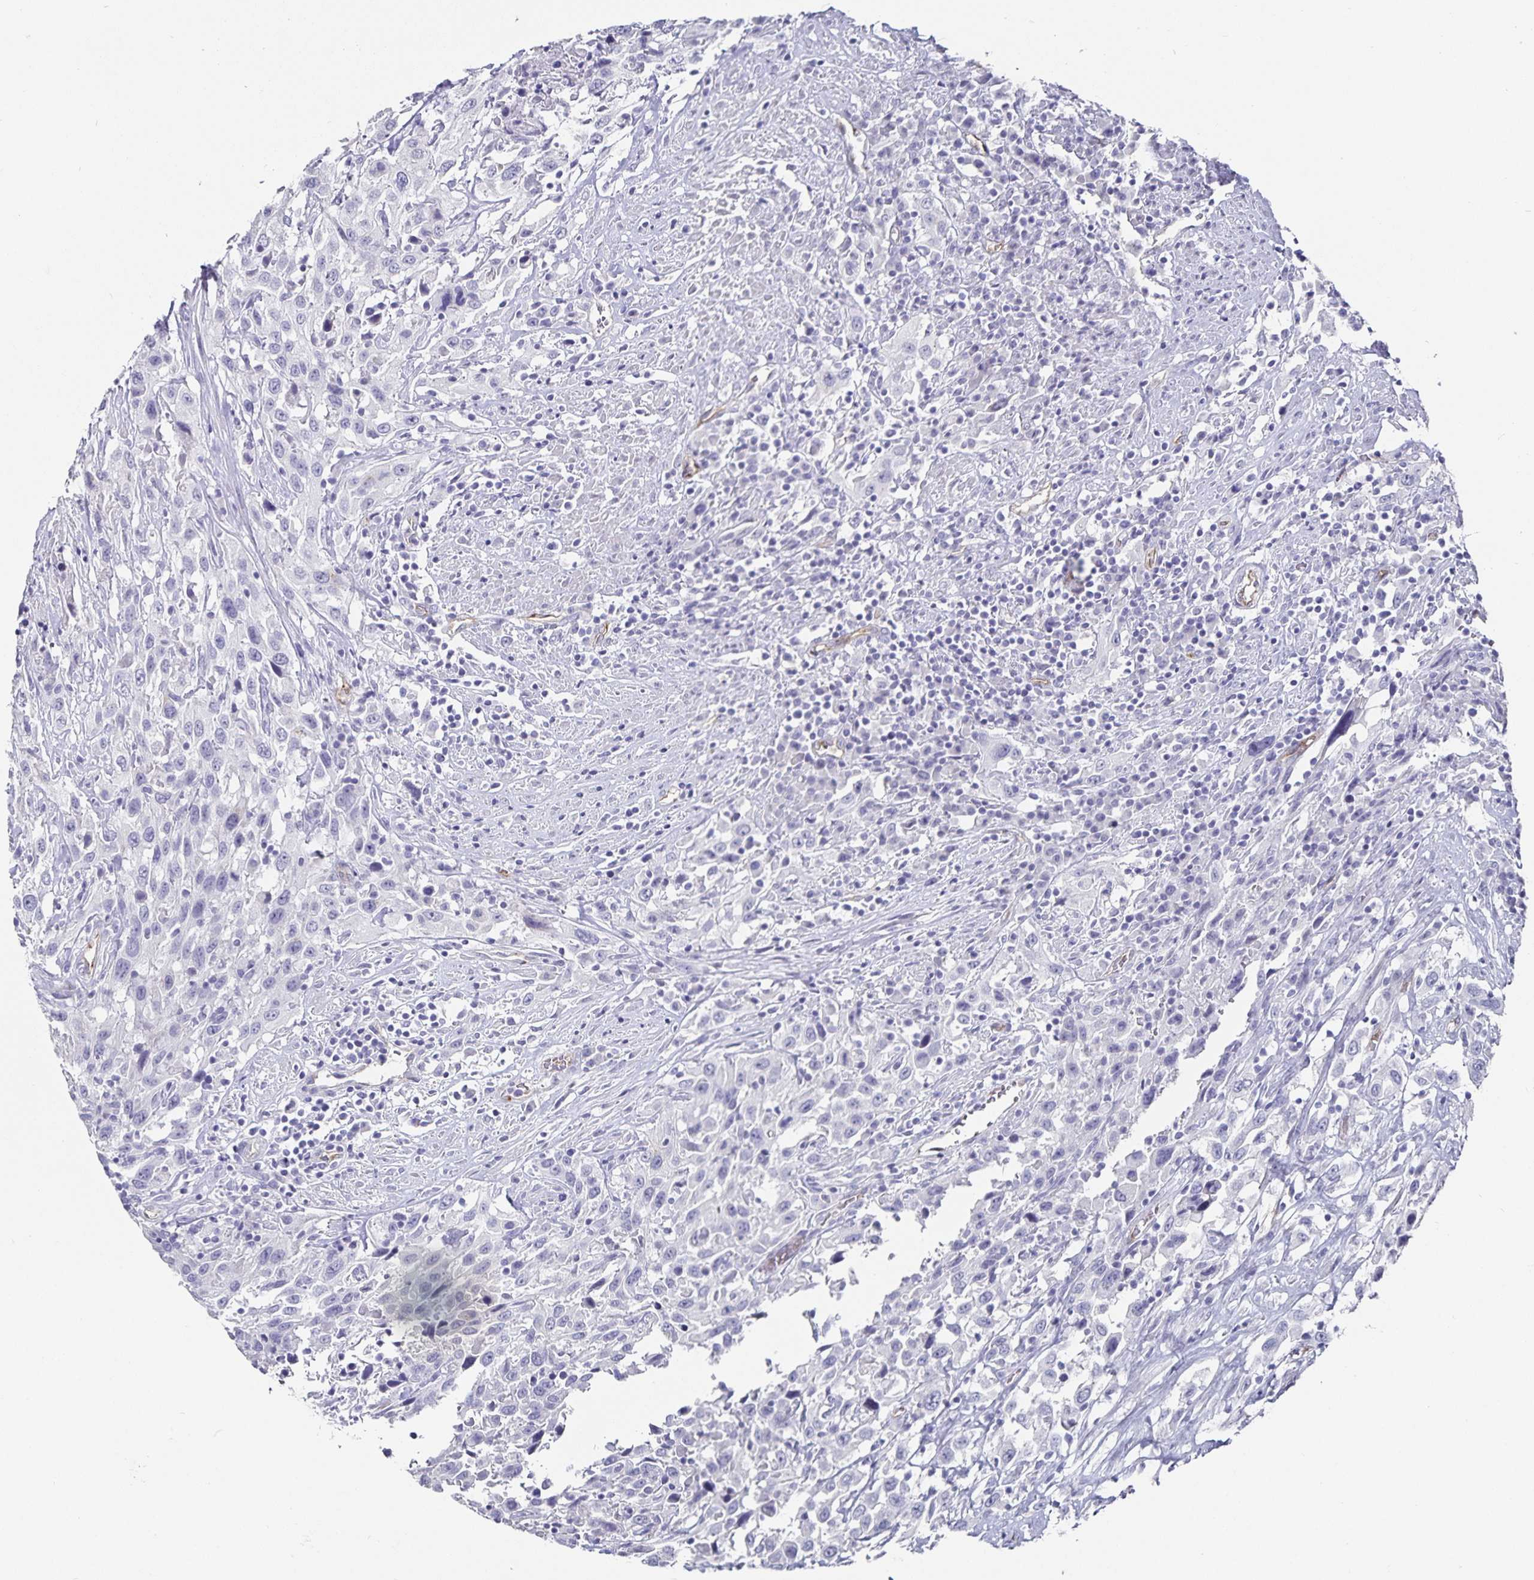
{"staining": {"intensity": "negative", "quantity": "none", "location": "none"}, "tissue": "urothelial cancer", "cell_type": "Tumor cells", "image_type": "cancer", "snomed": [{"axis": "morphology", "description": "Urothelial carcinoma, High grade"}, {"axis": "topography", "description": "Urinary bladder"}], "caption": "Protein analysis of high-grade urothelial carcinoma exhibits no significant positivity in tumor cells. (Stains: DAB (3,3'-diaminobenzidine) immunohistochemistry (IHC) with hematoxylin counter stain, Microscopy: brightfield microscopy at high magnification).", "gene": "PODXL", "patient": {"sex": "male", "age": 61}}